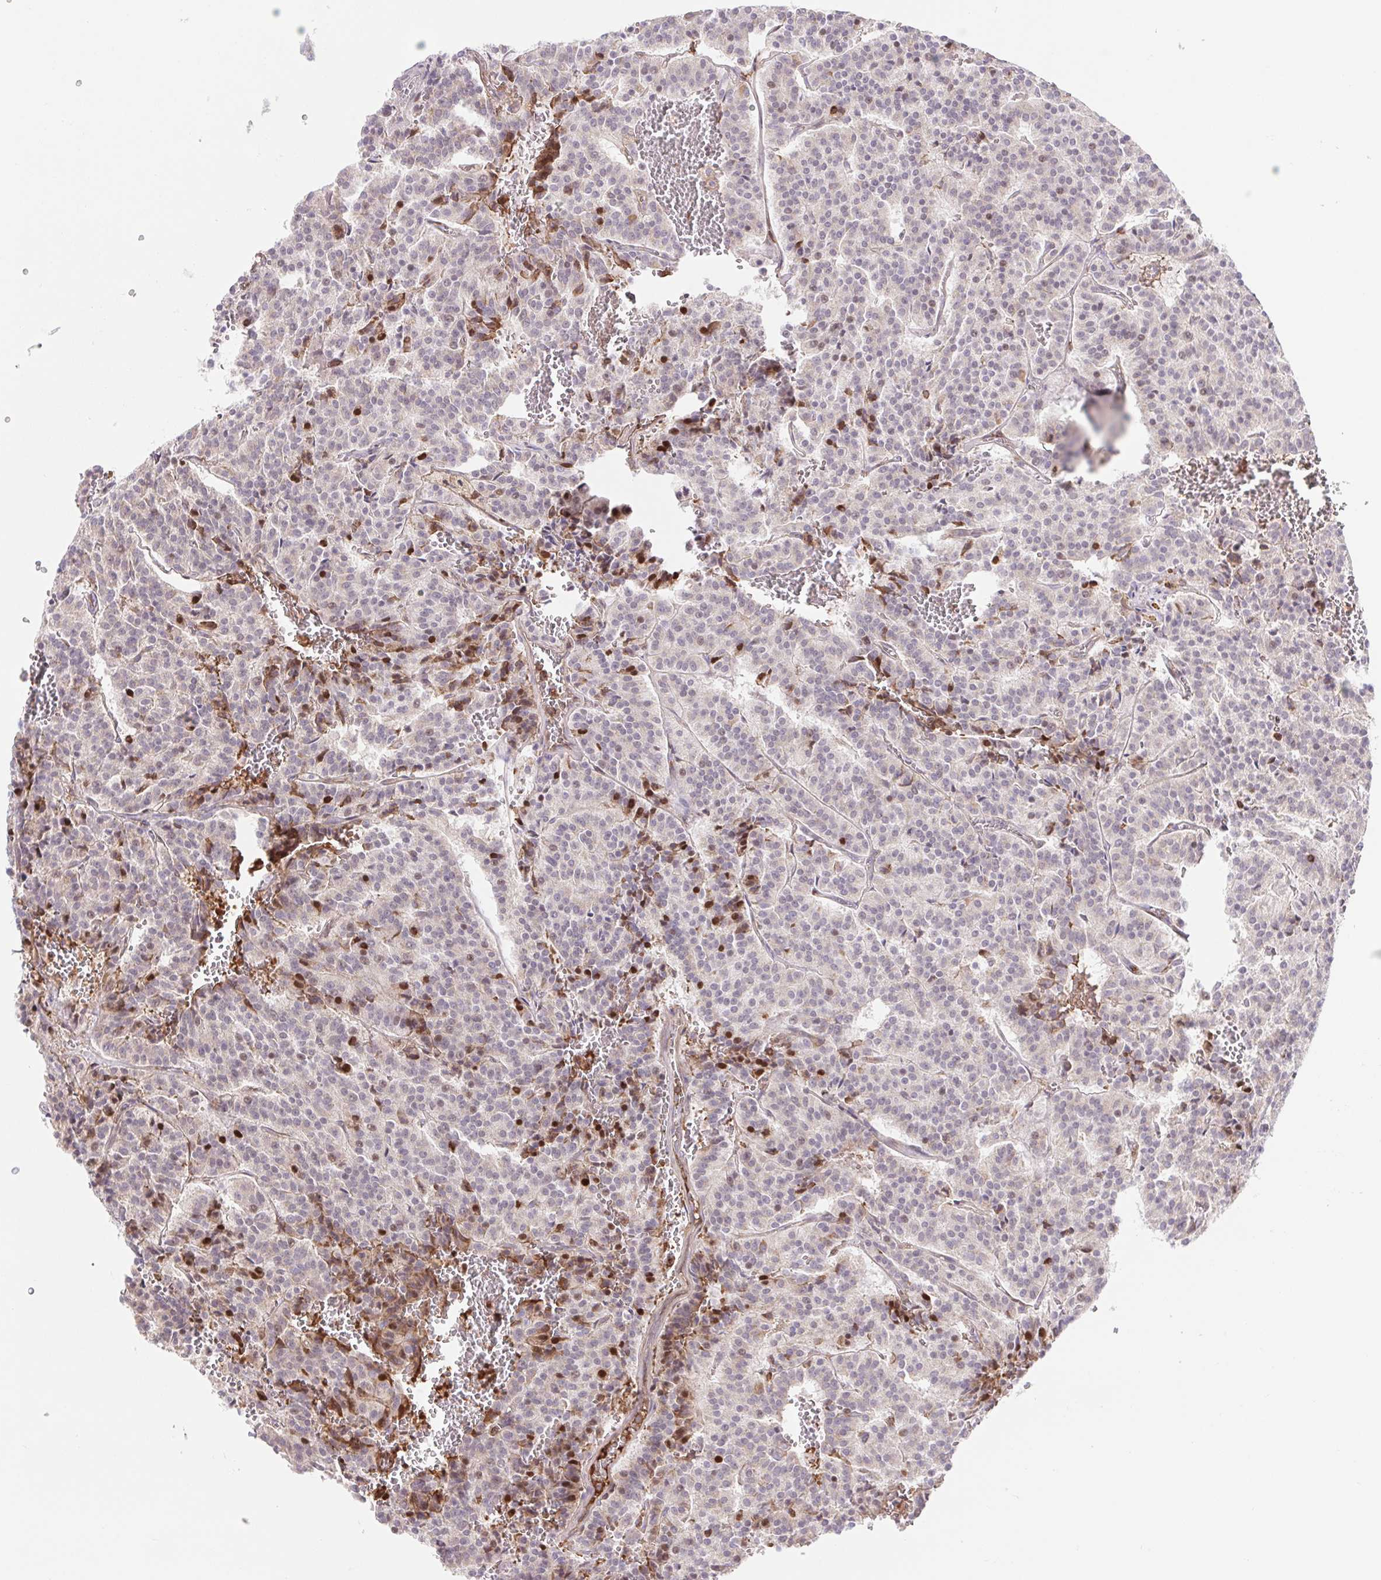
{"staining": {"intensity": "negative", "quantity": "none", "location": "none"}, "tissue": "carcinoid", "cell_type": "Tumor cells", "image_type": "cancer", "snomed": [{"axis": "morphology", "description": "Carcinoid, malignant, NOS"}, {"axis": "topography", "description": "Lung"}], "caption": "Carcinoid (malignant) stained for a protein using IHC shows no positivity tumor cells.", "gene": "TPRG1", "patient": {"sex": "male", "age": 70}}